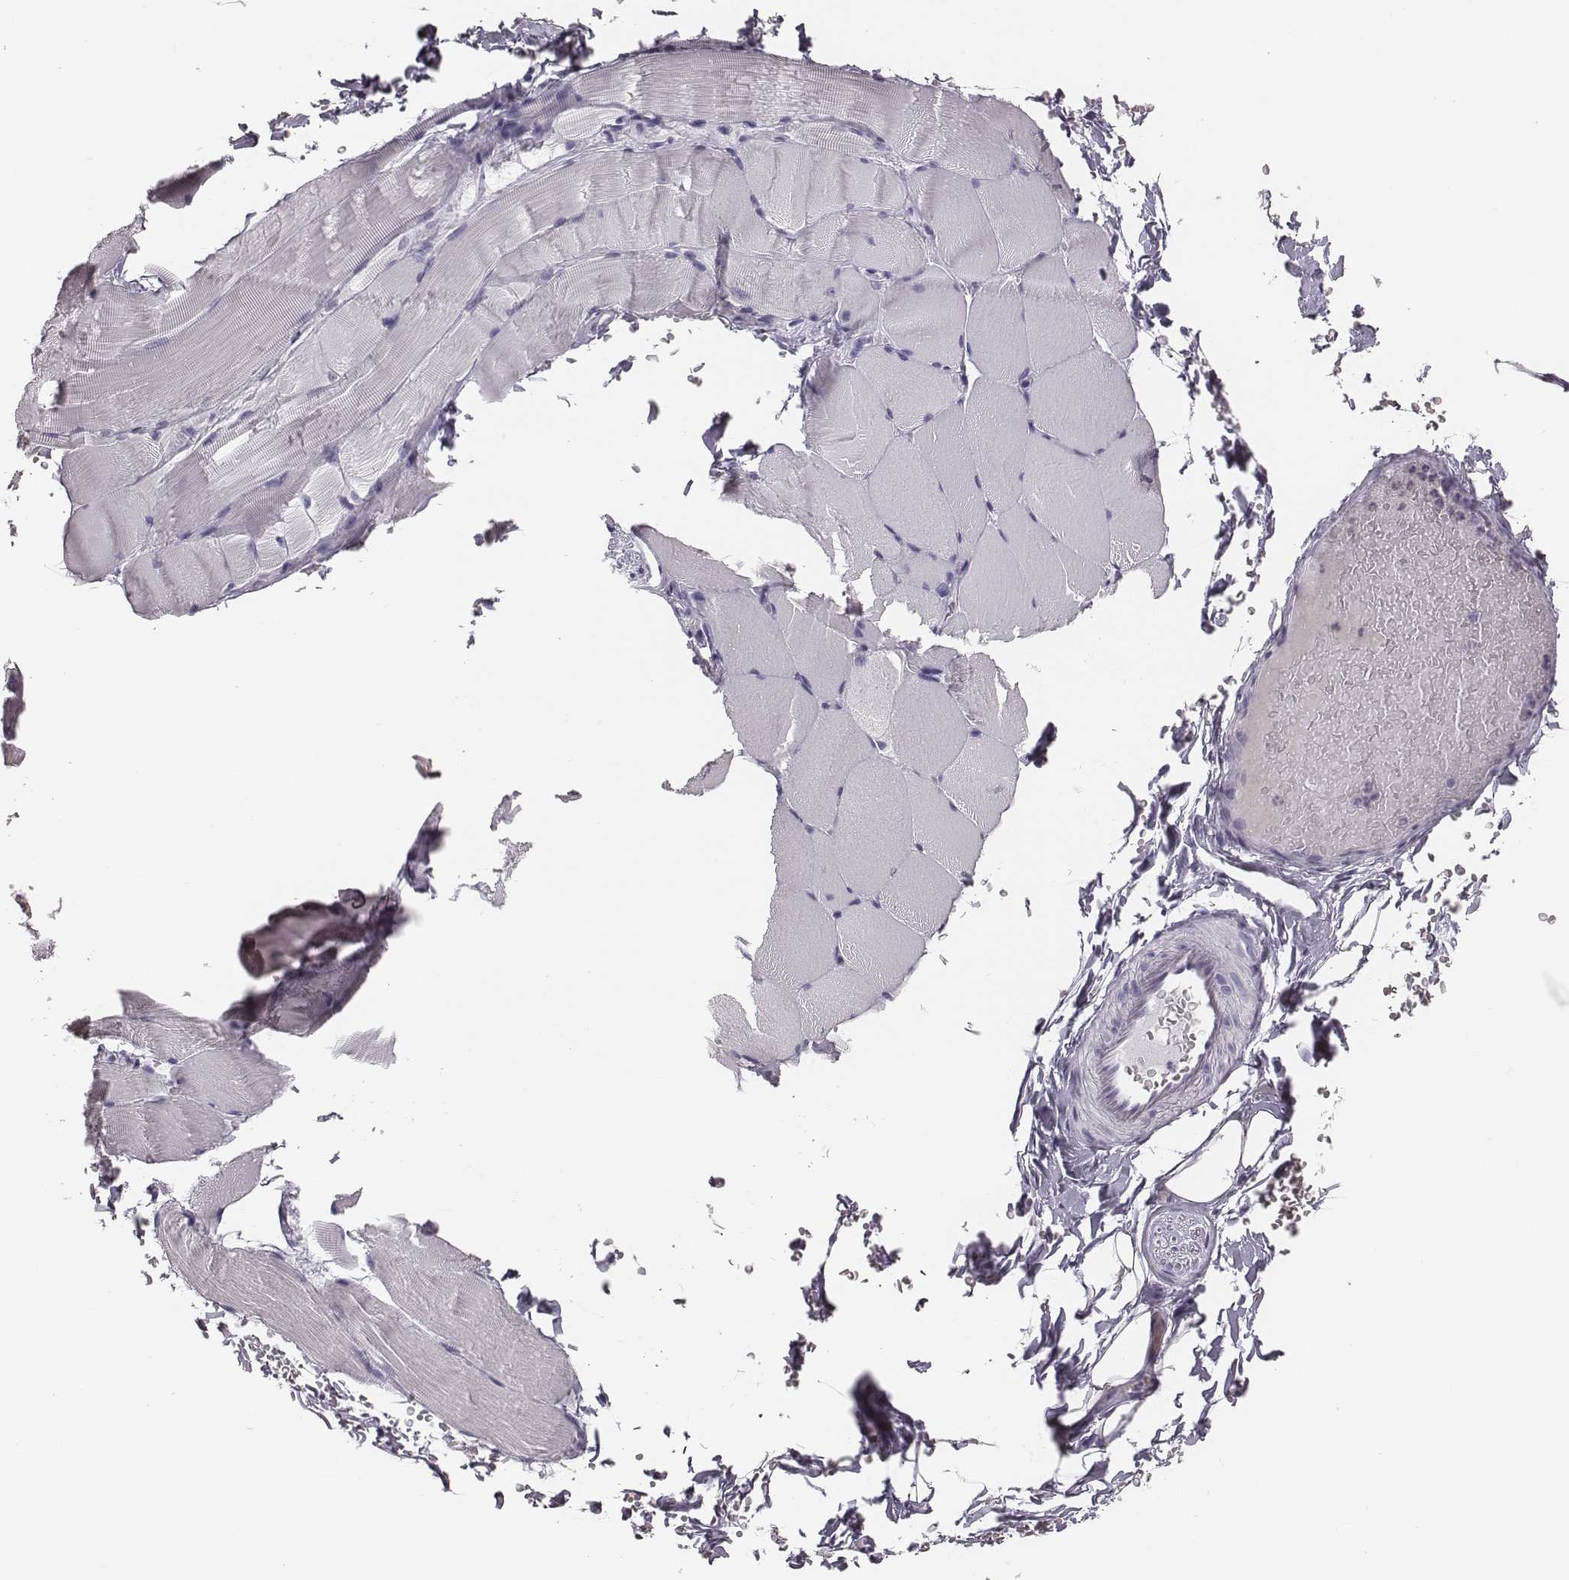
{"staining": {"intensity": "negative", "quantity": "none", "location": "none"}, "tissue": "skeletal muscle", "cell_type": "Myocytes", "image_type": "normal", "snomed": [{"axis": "morphology", "description": "Normal tissue, NOS"}, {"axis": "topography", "description": "Skeletal muscle"}], "caption": "Immunohistochemistry (IHC) of benign skeletal muscle shows no positivity in myocytes.", "gene": "CSH1", "patient": {"sex": "female", "age": 37}}